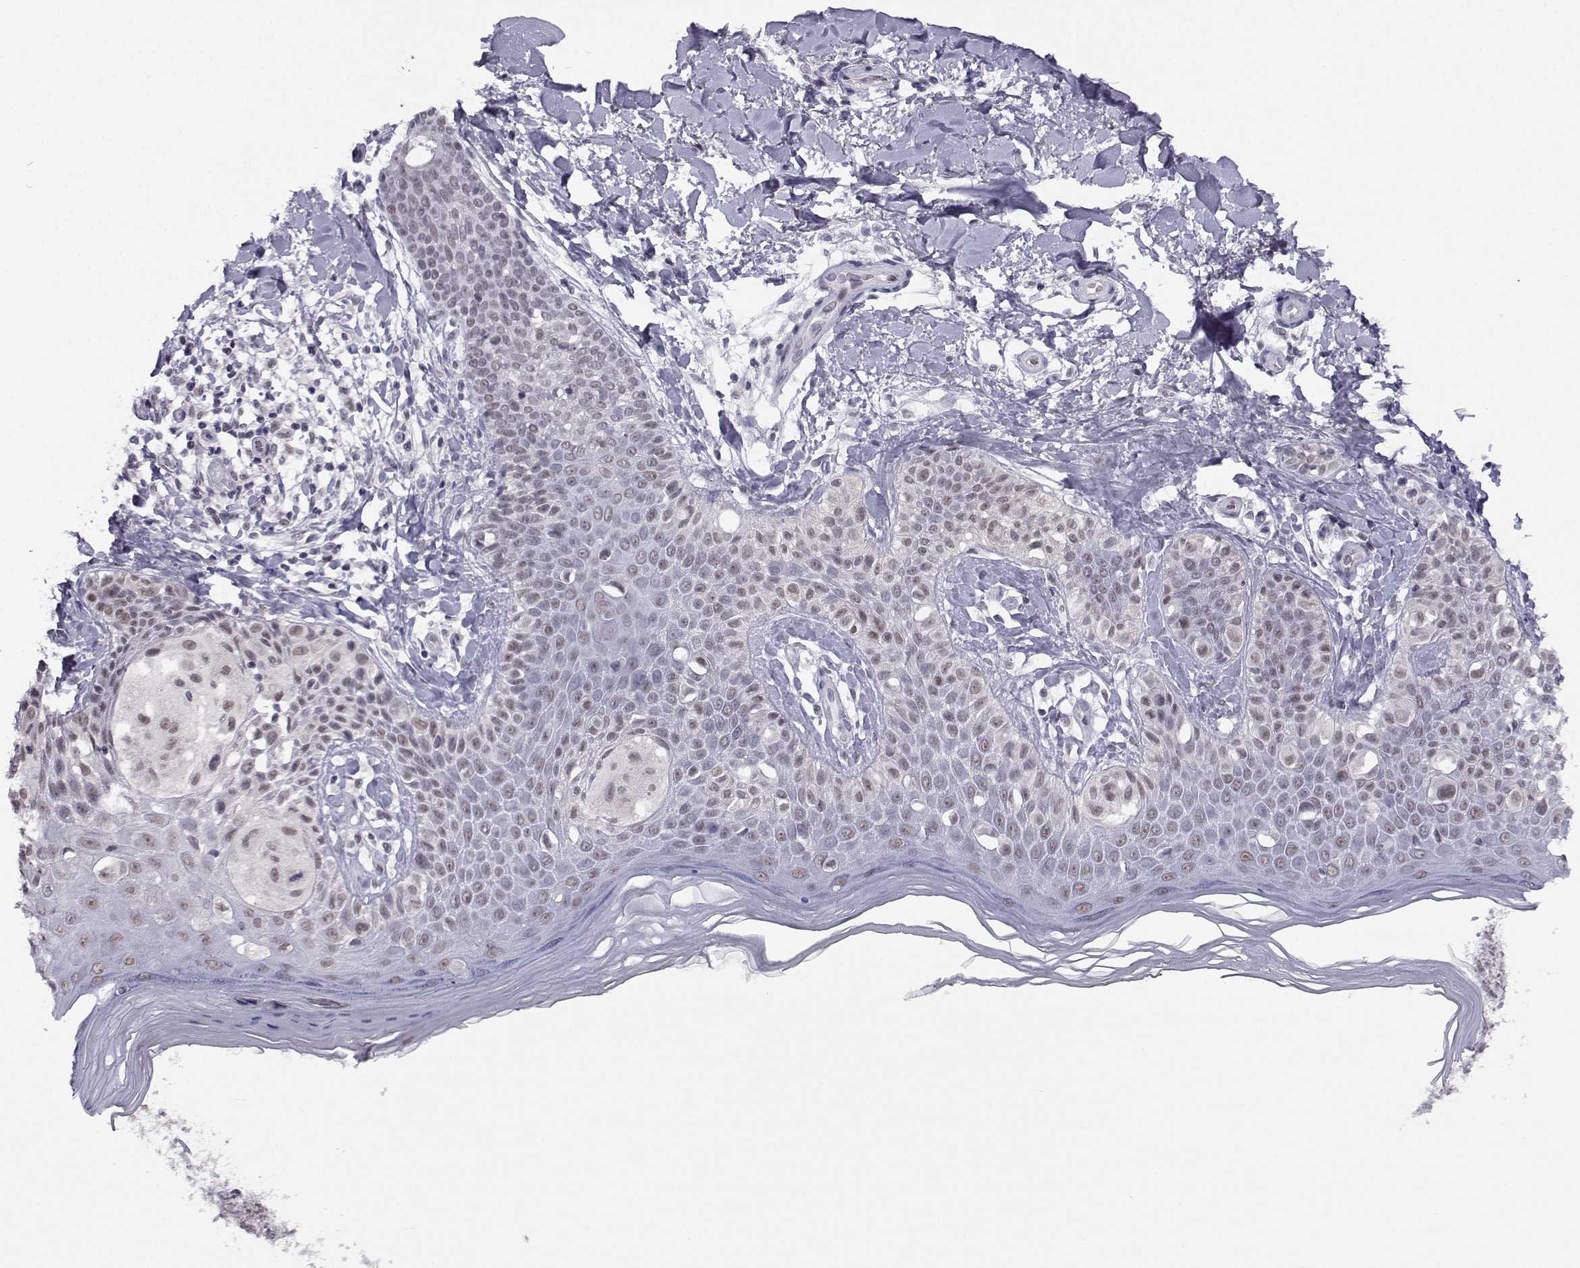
{"staining": {"intensity": "weak", "quantity": "<25%", "location": "nuclear"}, "tissue": "melanoma", "cell_type": "Tumor cells", "image_type": "cancer", "snomed": [{"axis": "morphology", "description": "Malignant melanoma, NOS"}, {"axis": "topography", "description": "Skin"}], "caption": "The IHC micrograph has no significant positivity in tumor cells of malignant melanoma tissue.", "gene": "MED26", "patient": {"sex": "female", "age": 73}}